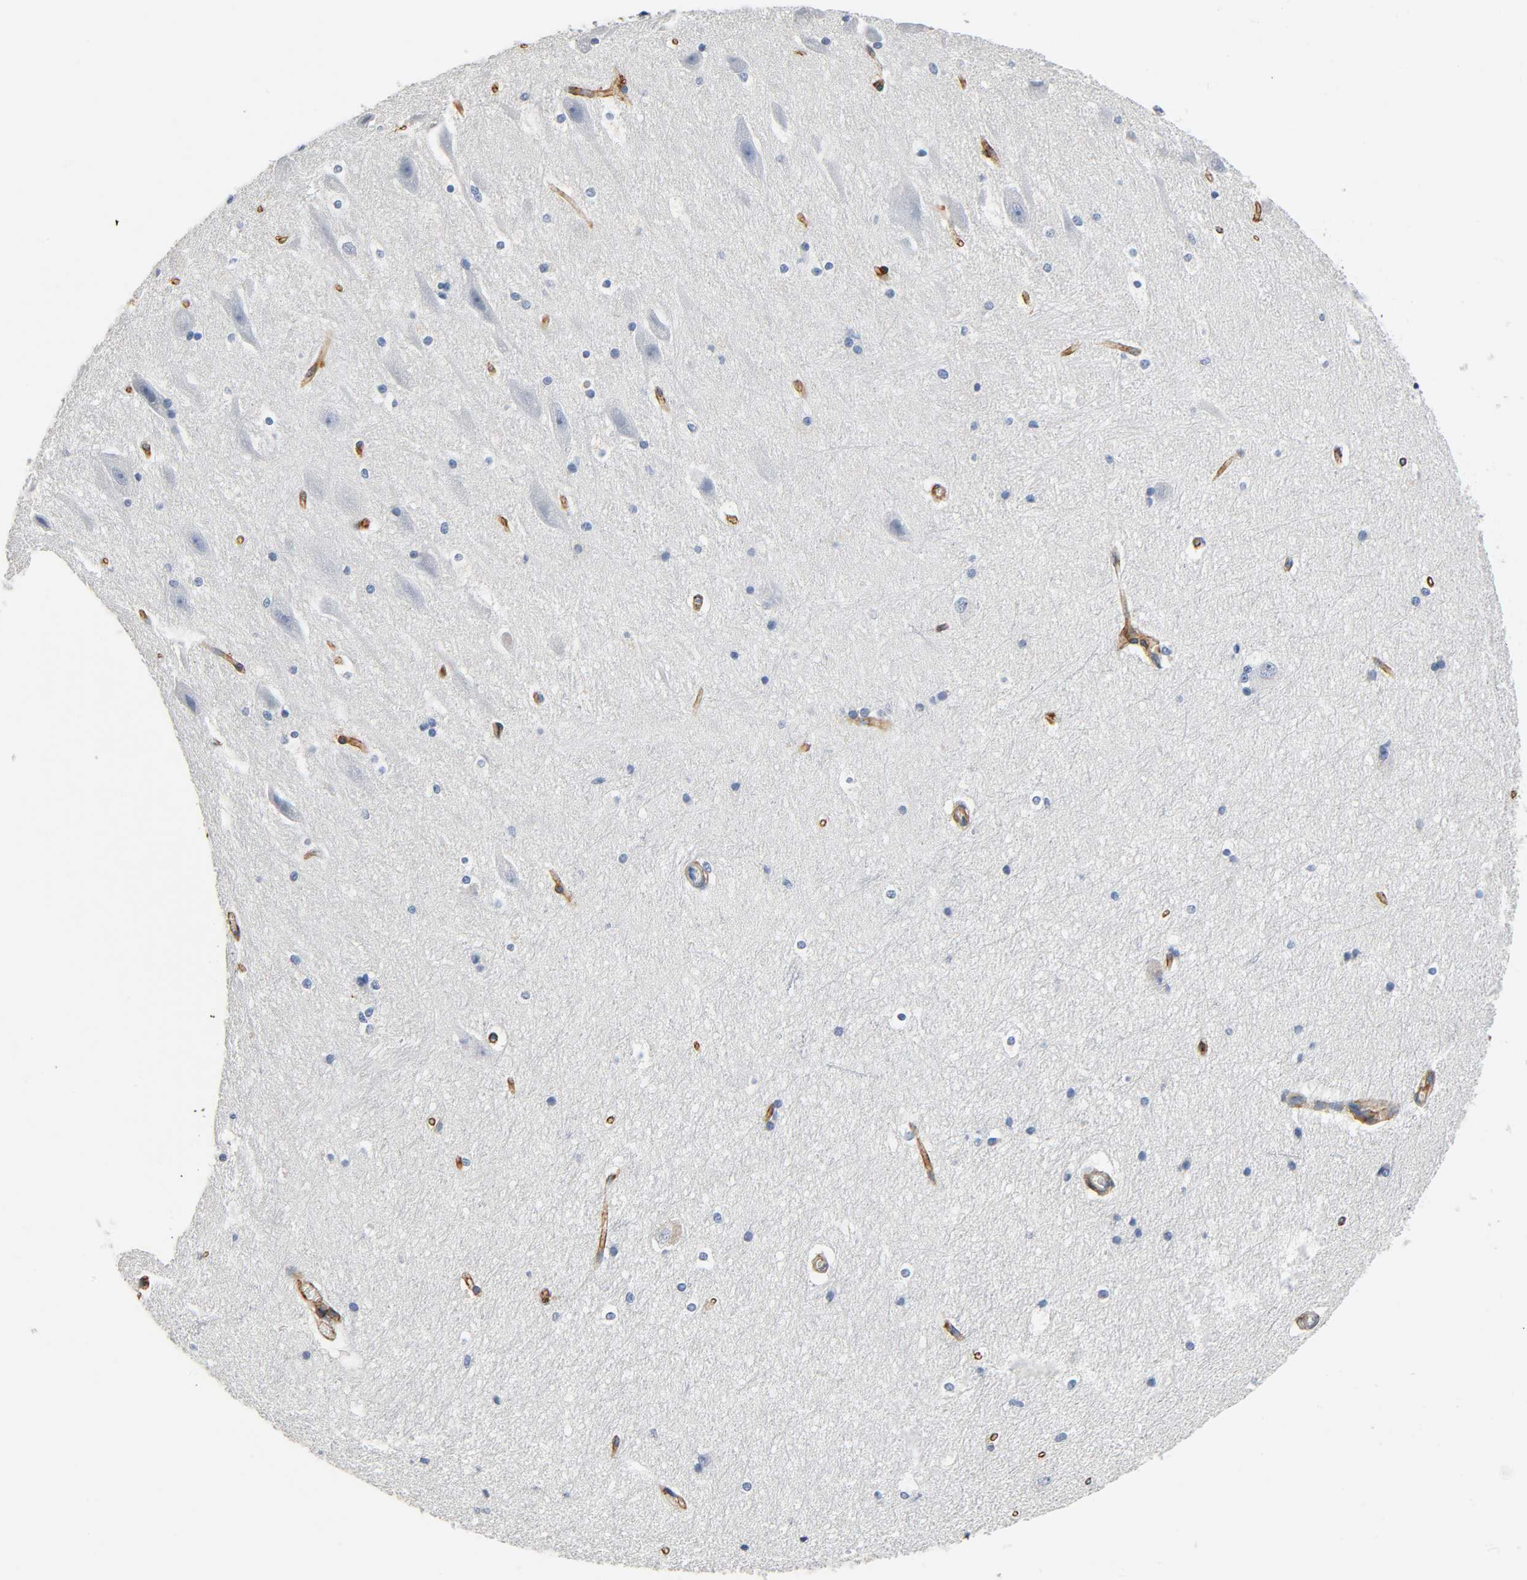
{"staining": {"intensity": "negative", "quantity": "none", "location": "none"}, "tissue": "hippocampus", "cell_type": "Glial cells", "image_type": "normal", "snomed": [{"axis": "morphology", "description": "Normal tissue, NOS"}, {"axis": "topography", "description": "Hippocampus"}], "caption": "A micrograph of human hippocampus is negative for staining in glial cells. (DAB IHC visualized using brightfield microscopy, high magnification).", "gene": "ANPEP", "patient": {"sex": "female", "age": 19}}